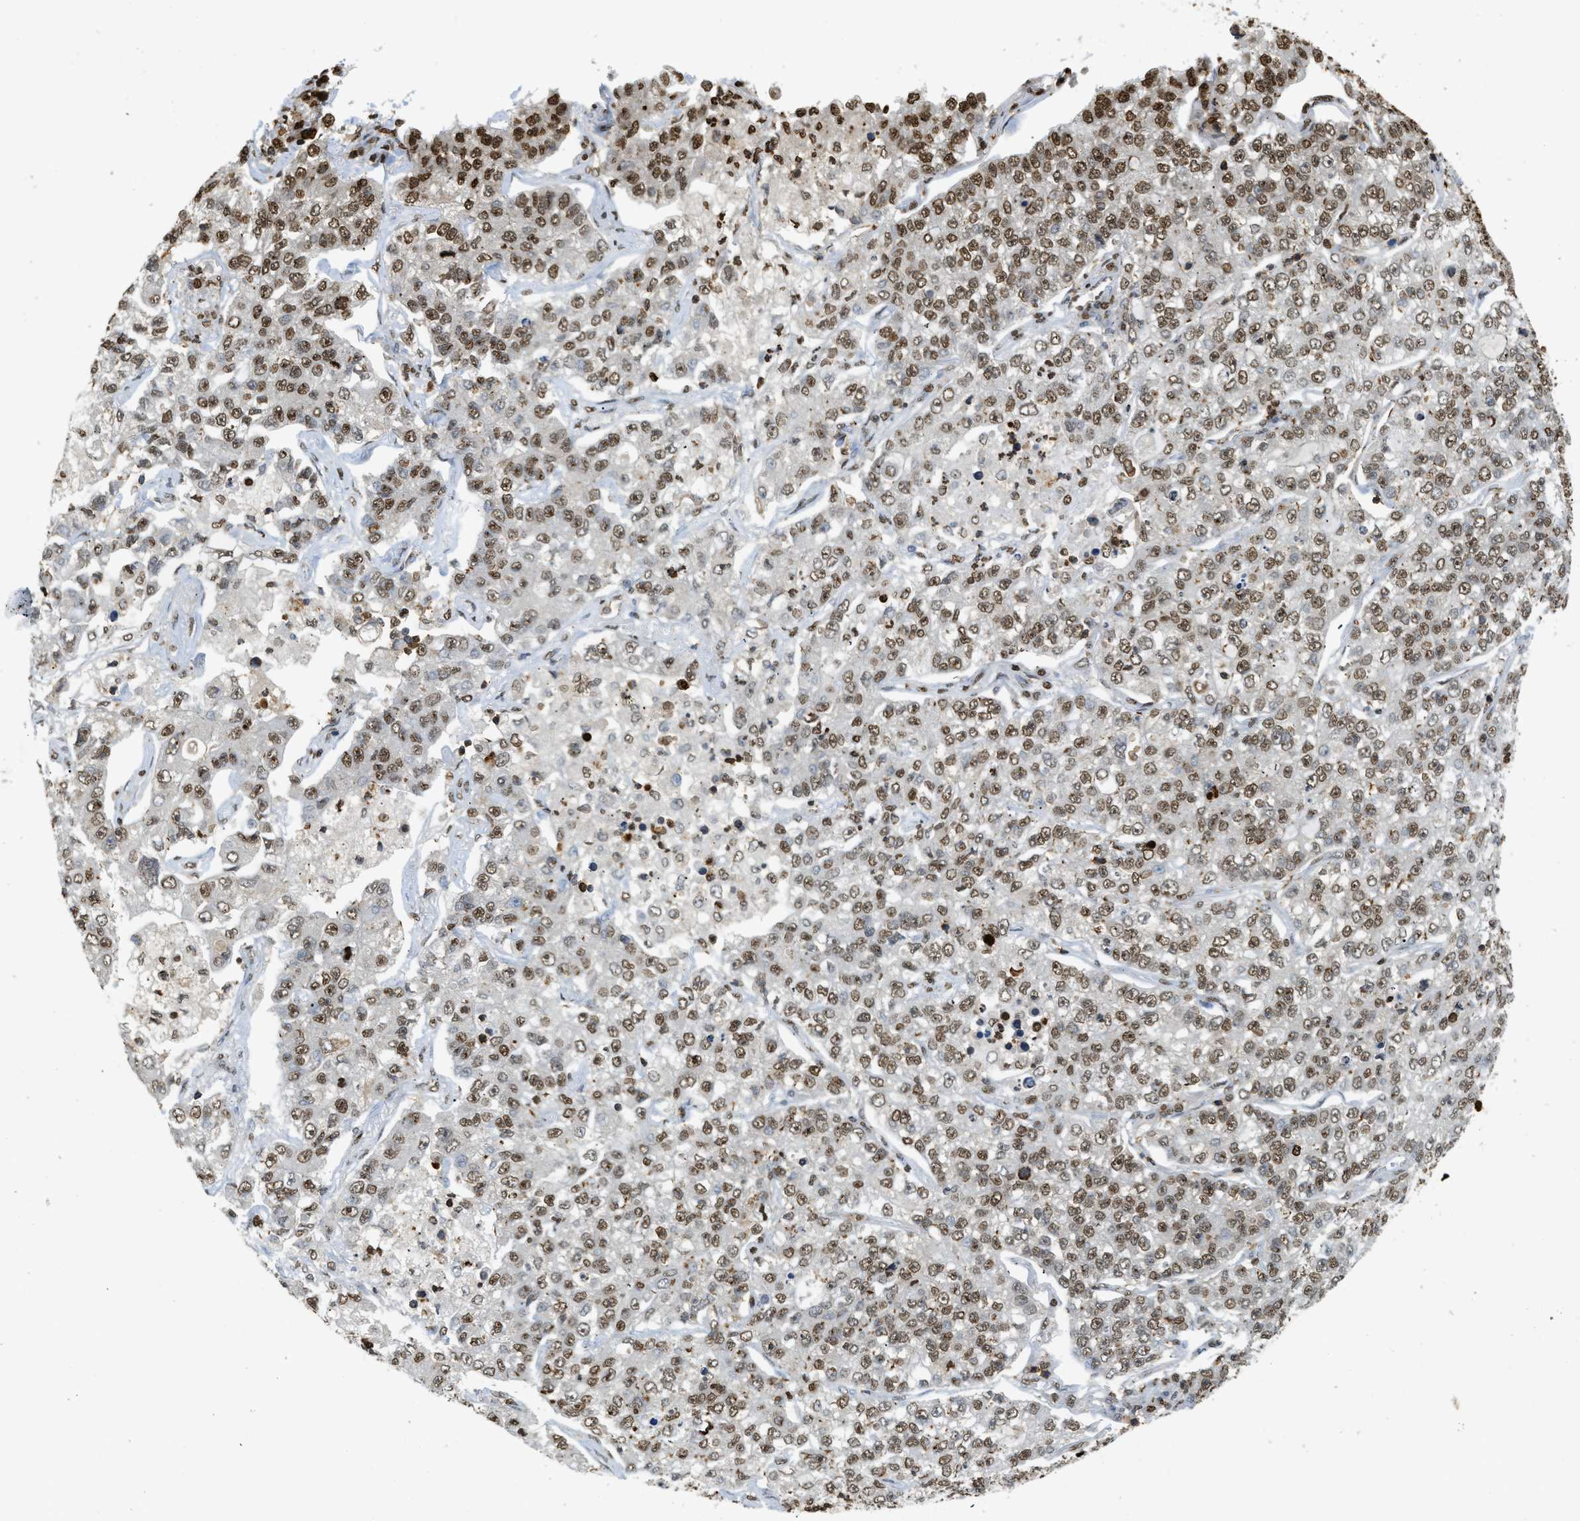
{"staining": {"intensity": "moderate", "quantity": ">75%", "location": "nuclear"}, "tissue": "lung cancer", "cell_type": "Tumor cells", "image_type": "cancer", "snomed": [{"axis": "morphology", "description": "Adenocarcinoma, NOS"}, {"axis": "topography", "description": "Lung"}], "caption": "Immunohistochemical staining of human lung cancer reveals moderate nuclear protein positivity in about >75% of tumor cells.", "gene": "NR5A2", "patient": {"sex": "male", "age": 49}}